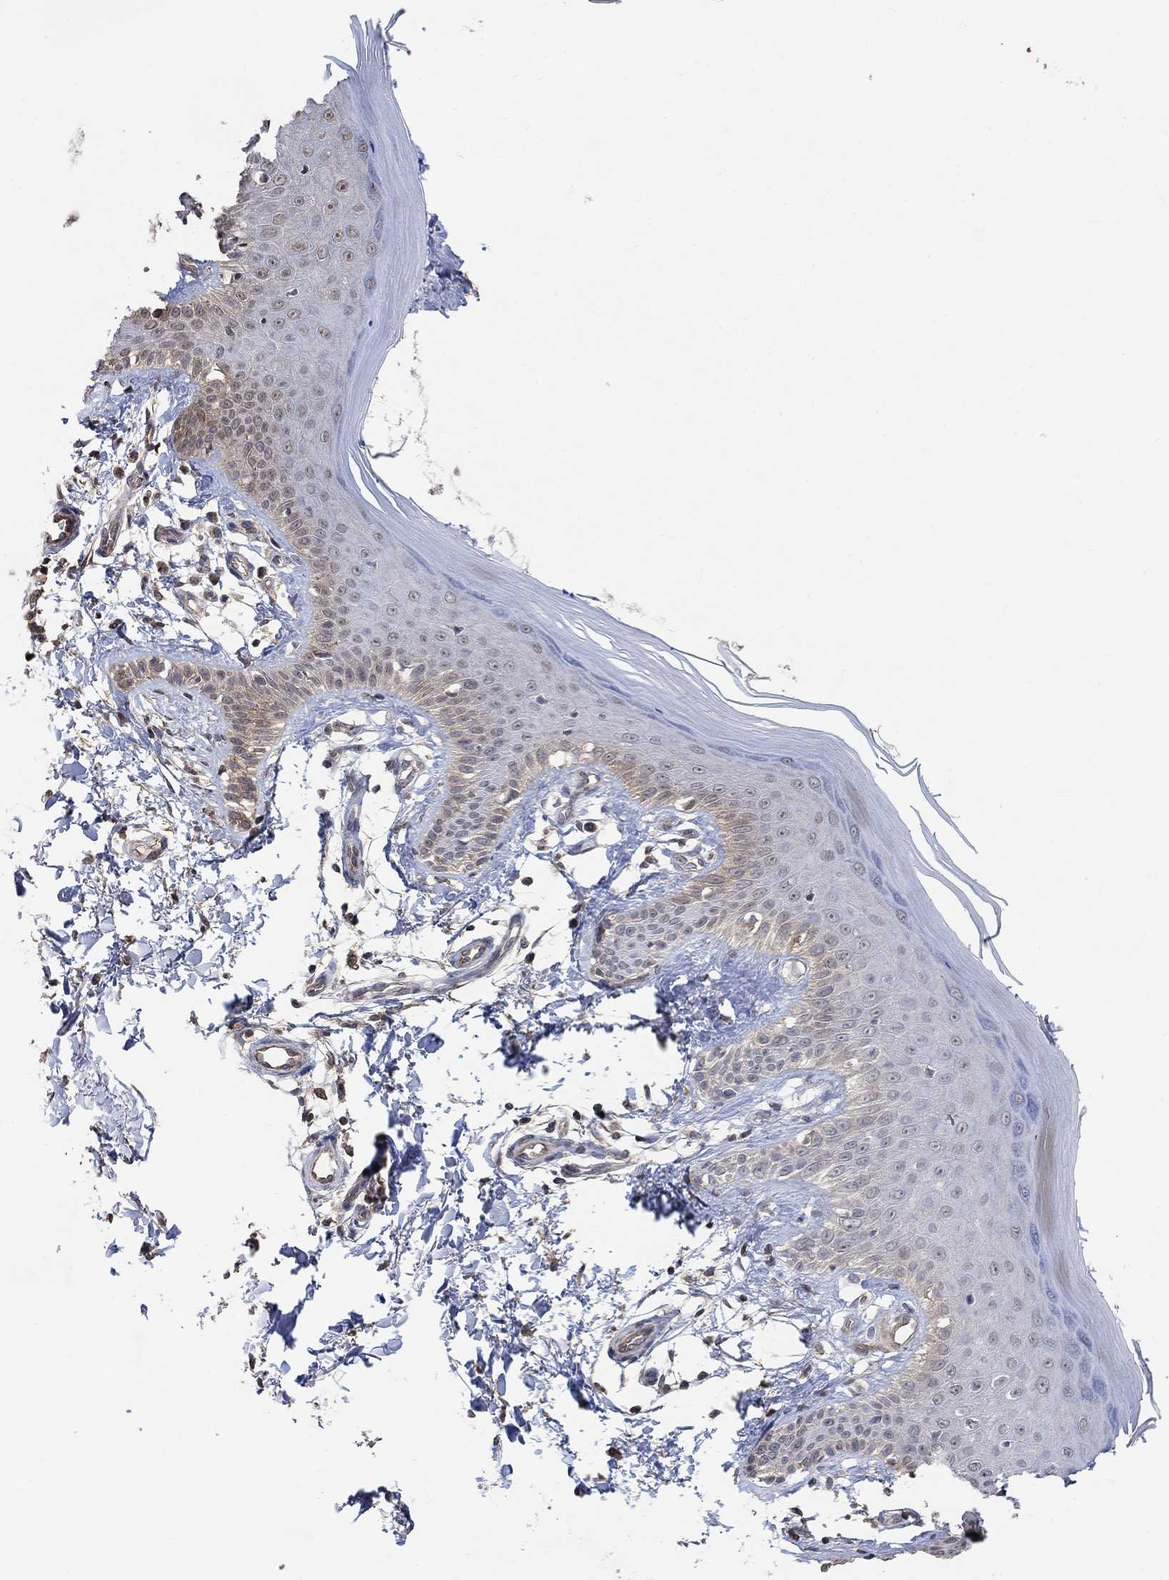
{"staining": {"intensity": "negative", "quantity": "none", "location": "none"}, "tissue": "skin", "cell_type": "Fibroblasts", "image_type": "normal", "snomed": [{"axis": "morphology", "description": "Normal tissue, NOS"}, {"axis": "morphology", "description": "Inflammation, NOS"}, {"axis": "morphology", "description": "Fibrosis, NOS"}, {"axis": "topography", "description": "Skin"}], "caption": "Micrograph shows no protein positivity in fibroblasts of benign skin. (Brightfield microscopy of DAB immunohistochemistry at high magnification).", "gene": "UNC5B", "patient": {"sex": "male", "age": 71}}